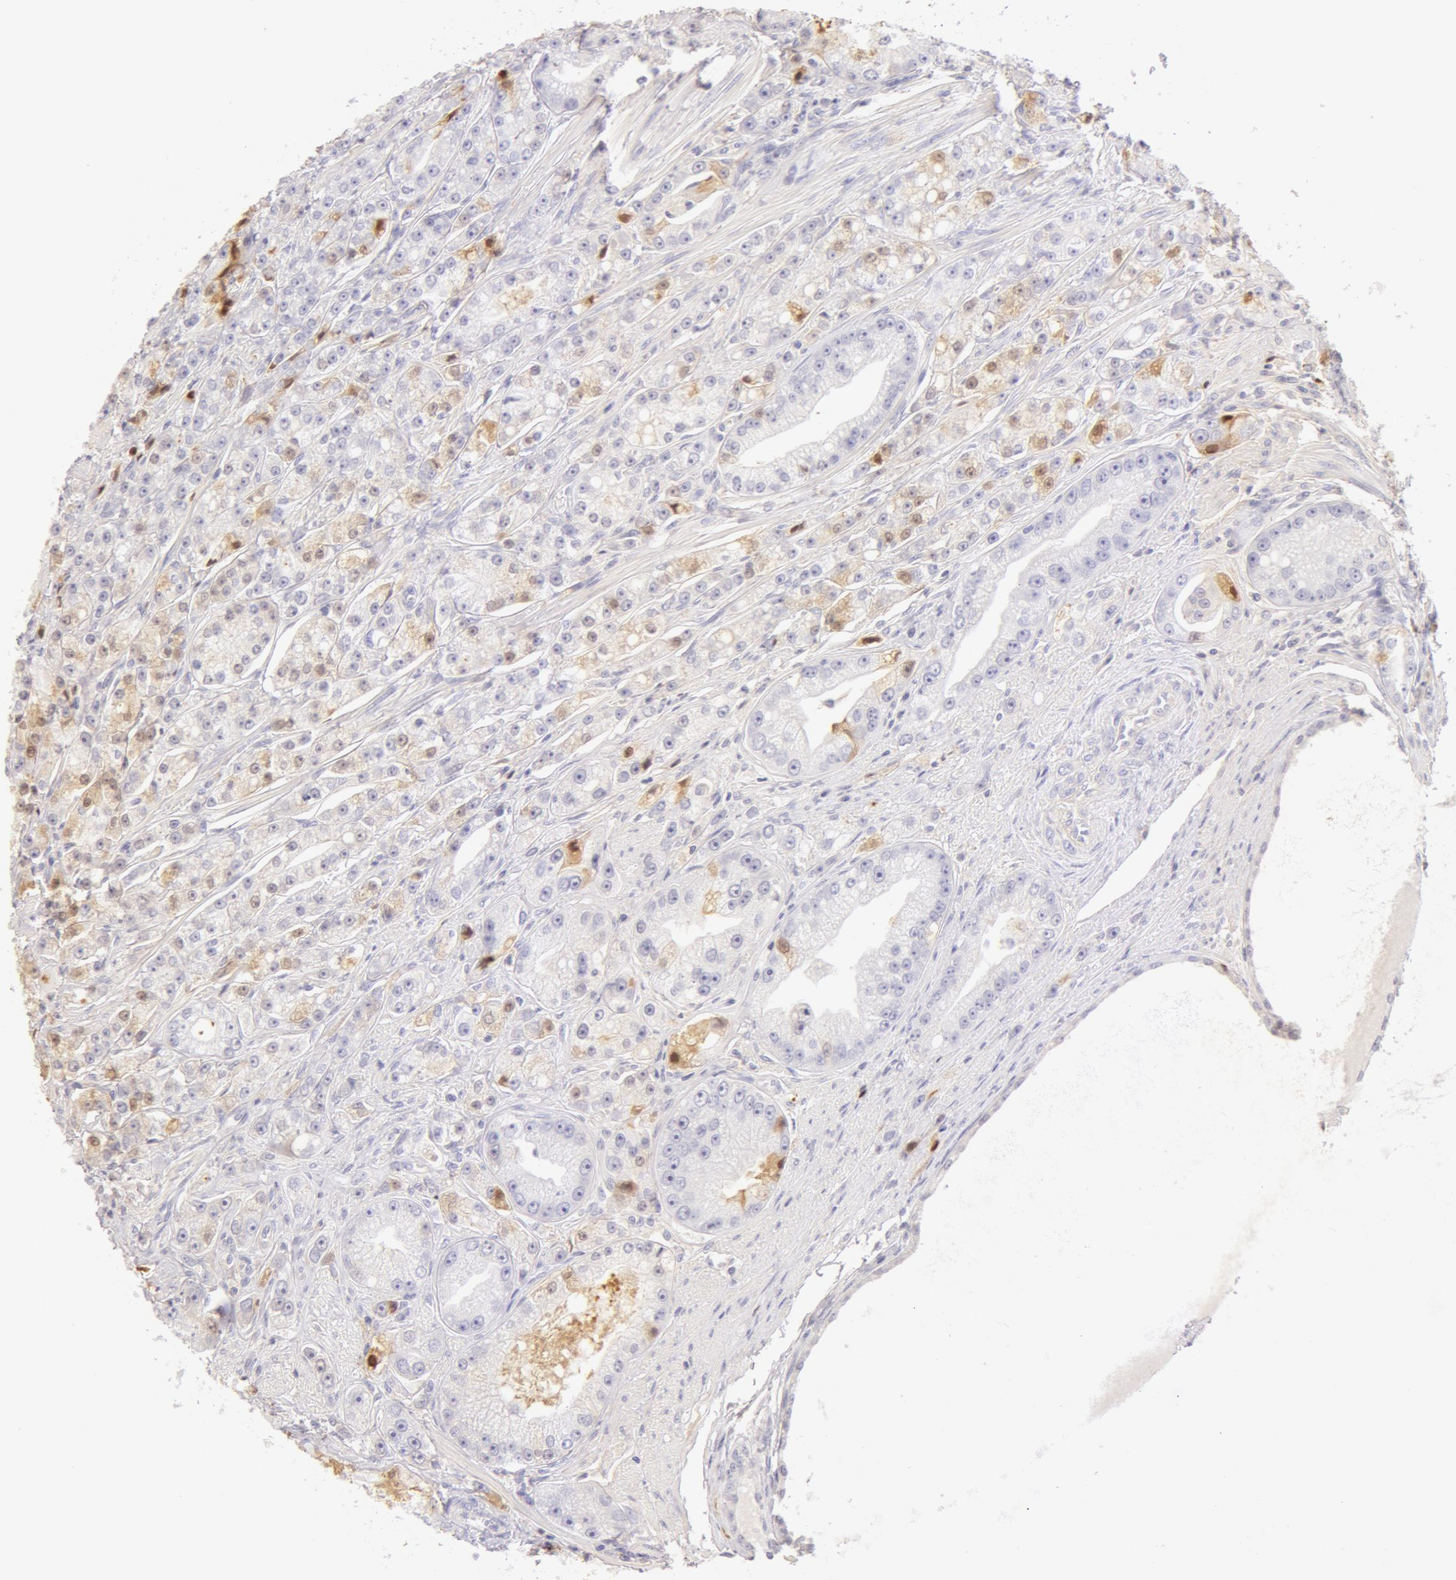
{"staining": {"intensity": "weak", "quantity": "<25%", "location": "cytoplasmic/membranous"}, "tissue": "prostate cancer", "cell_type": "Tumor cells", "image_type": "cancer", "snomed": [{"axis": "morphology", "description": "Adenocarcinoma, Medium grade"}, {"axis": "topography", "description": "Prostate"}], "caption": "Immunohistochemical staining of prostate medium-grade adenocarcinoma reveals no significant positivity in tumor cells.", "gene": "AHSG", "patient": {"sex": "male", "age": 72}}